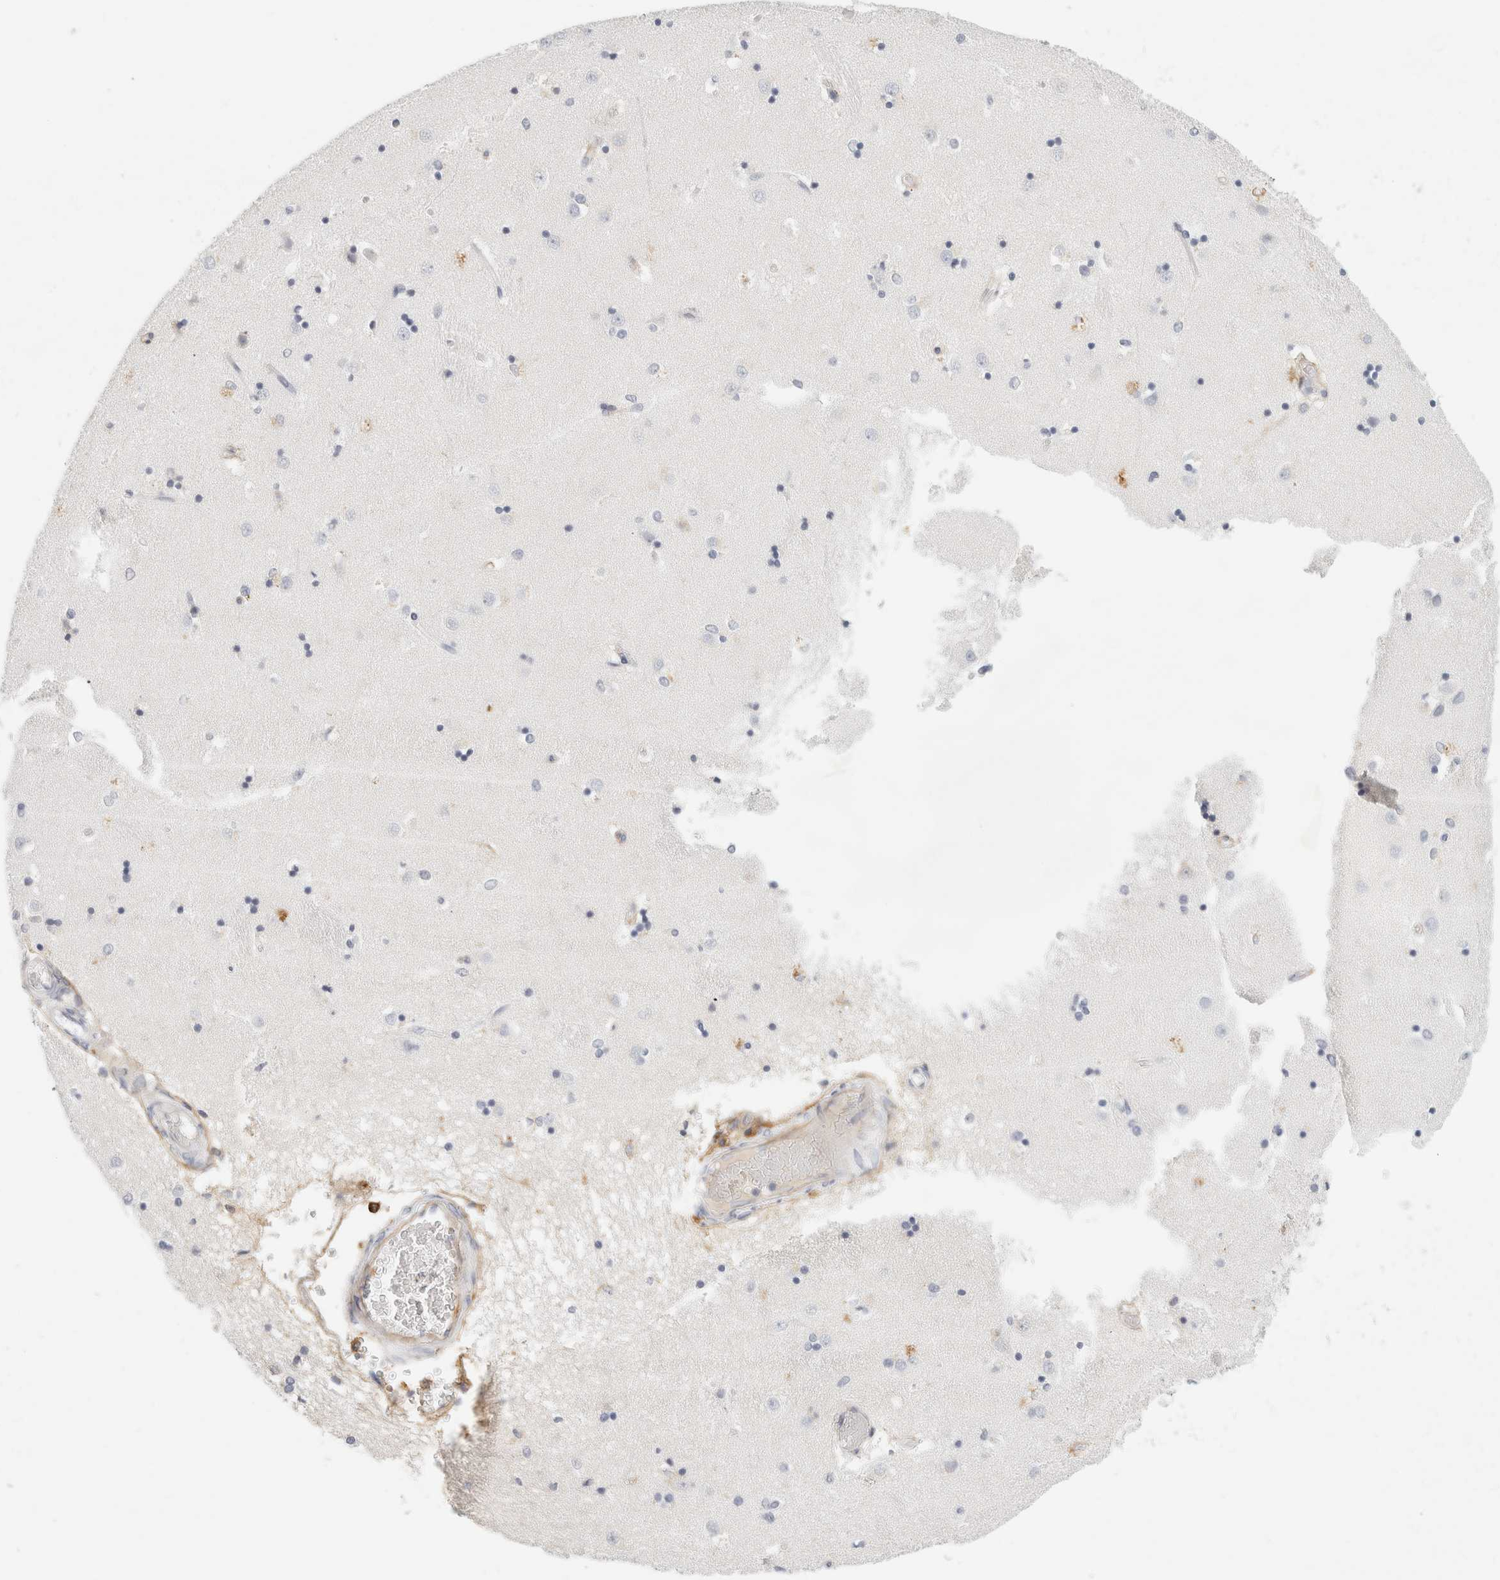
{"staining": {"intensity": "negative", "quantity": "none", "location": "none"}, "tissue": "caudate", "cell_type": "Glial cells", "image_type": "normal", "snomed": [{"axis": "morphology", "description": "Normal tissue, NOS"}, {"axis": "topography", "description": "Lateral ventricle wall"}], "caption": "Immunohistochemical staining of benign caudate shows no significant positivity in glial cells.", "gene": "FGL2", "patient": {"sex": "male", "age": 45}}